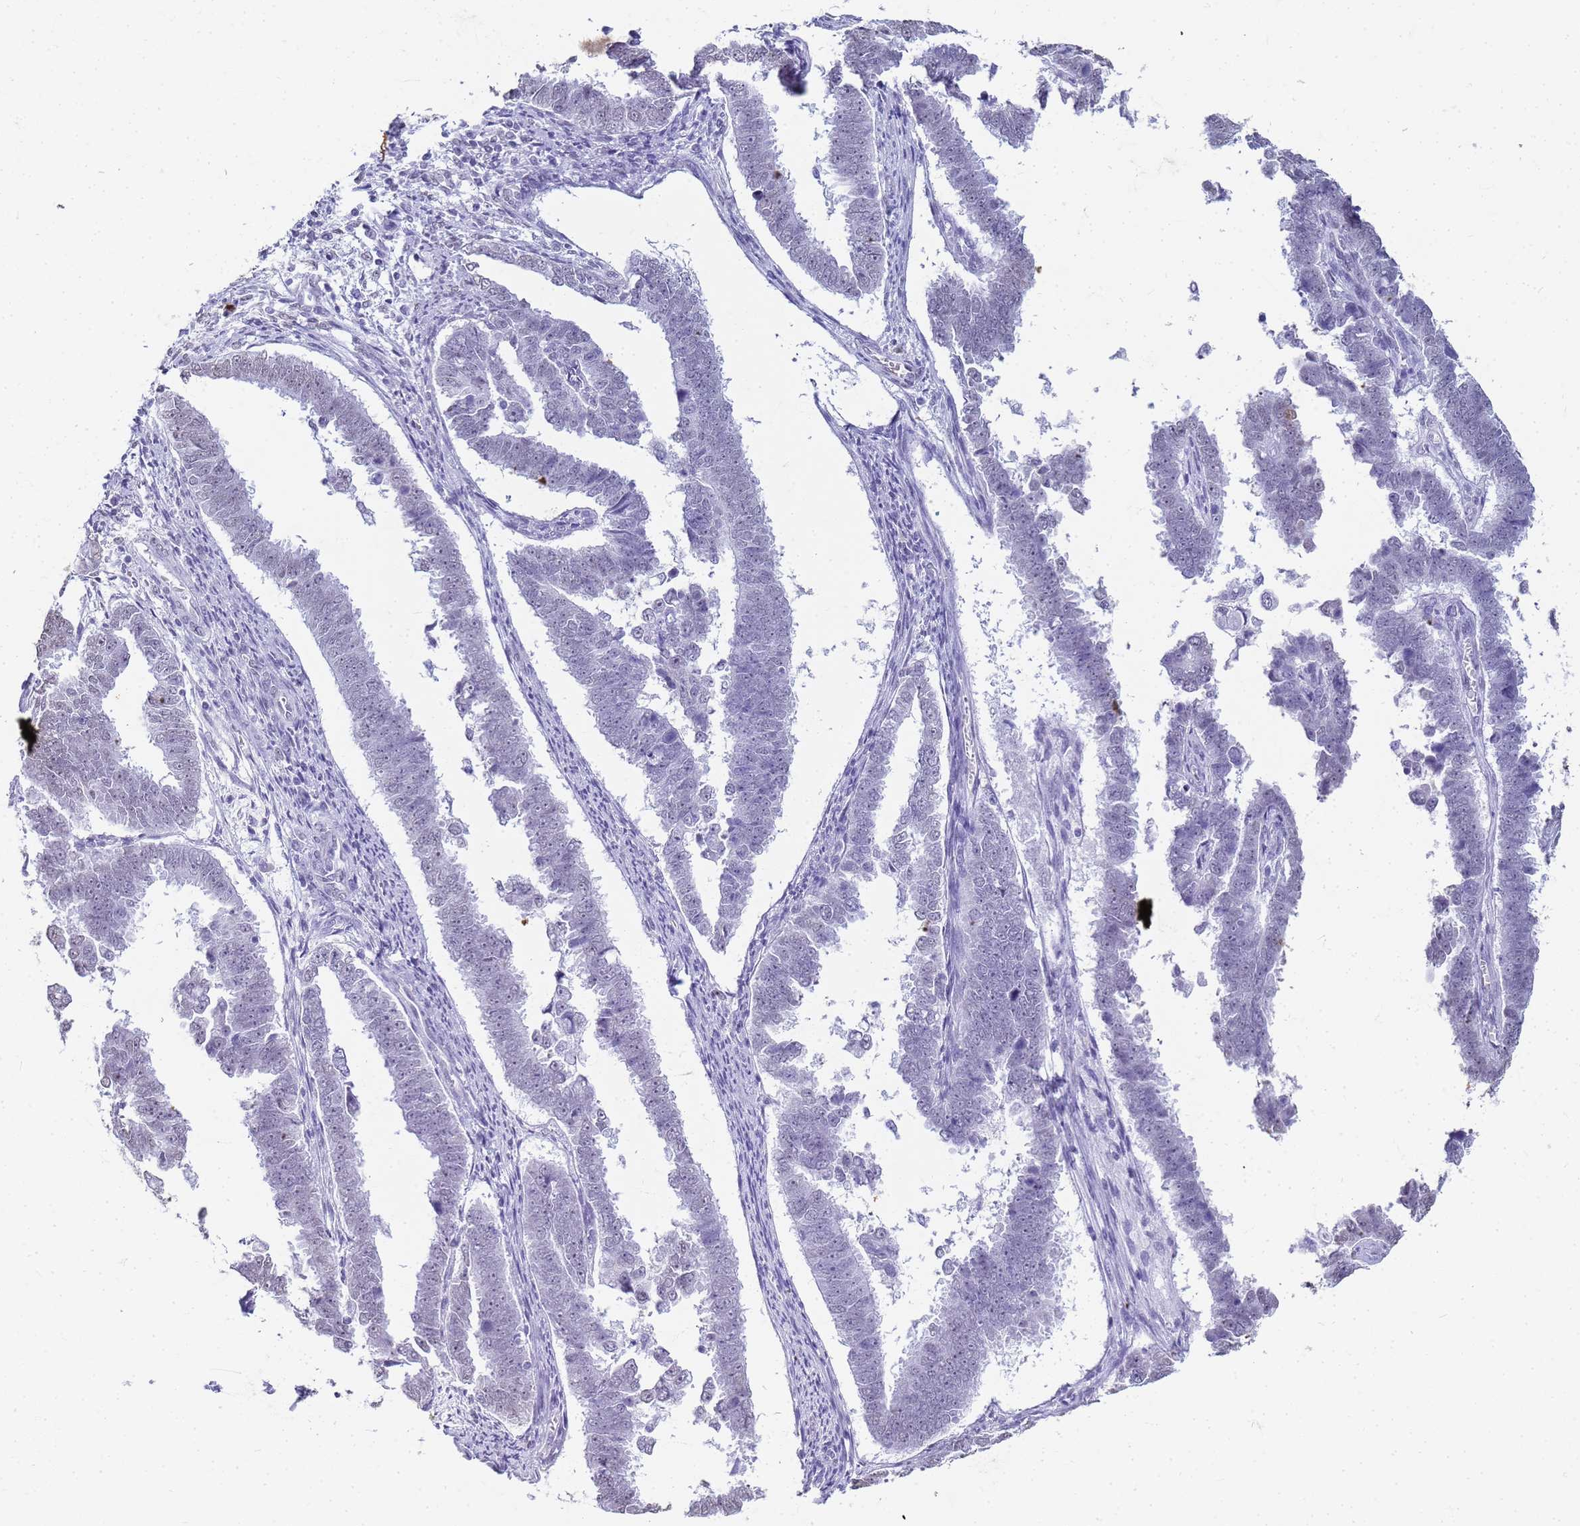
{"staining": {"intensity": "negative", "quantity": "none", "location": "none"}, "tissue": "endometrial cancer", "cell_type": "Tumor cells", "image_type": "cancer", "snomed": [{"axis": "morphology", "description": "Adenocarcinoma, NOS"}, {"axis": "topography", "description": "Endometrium"}], "caption": "A micrograph of endometrial cancer stained for a protein shows no brown staining in tumor cells.", "gene": "SLC7A9", "patient": {"sex": "female", "age": 75}}